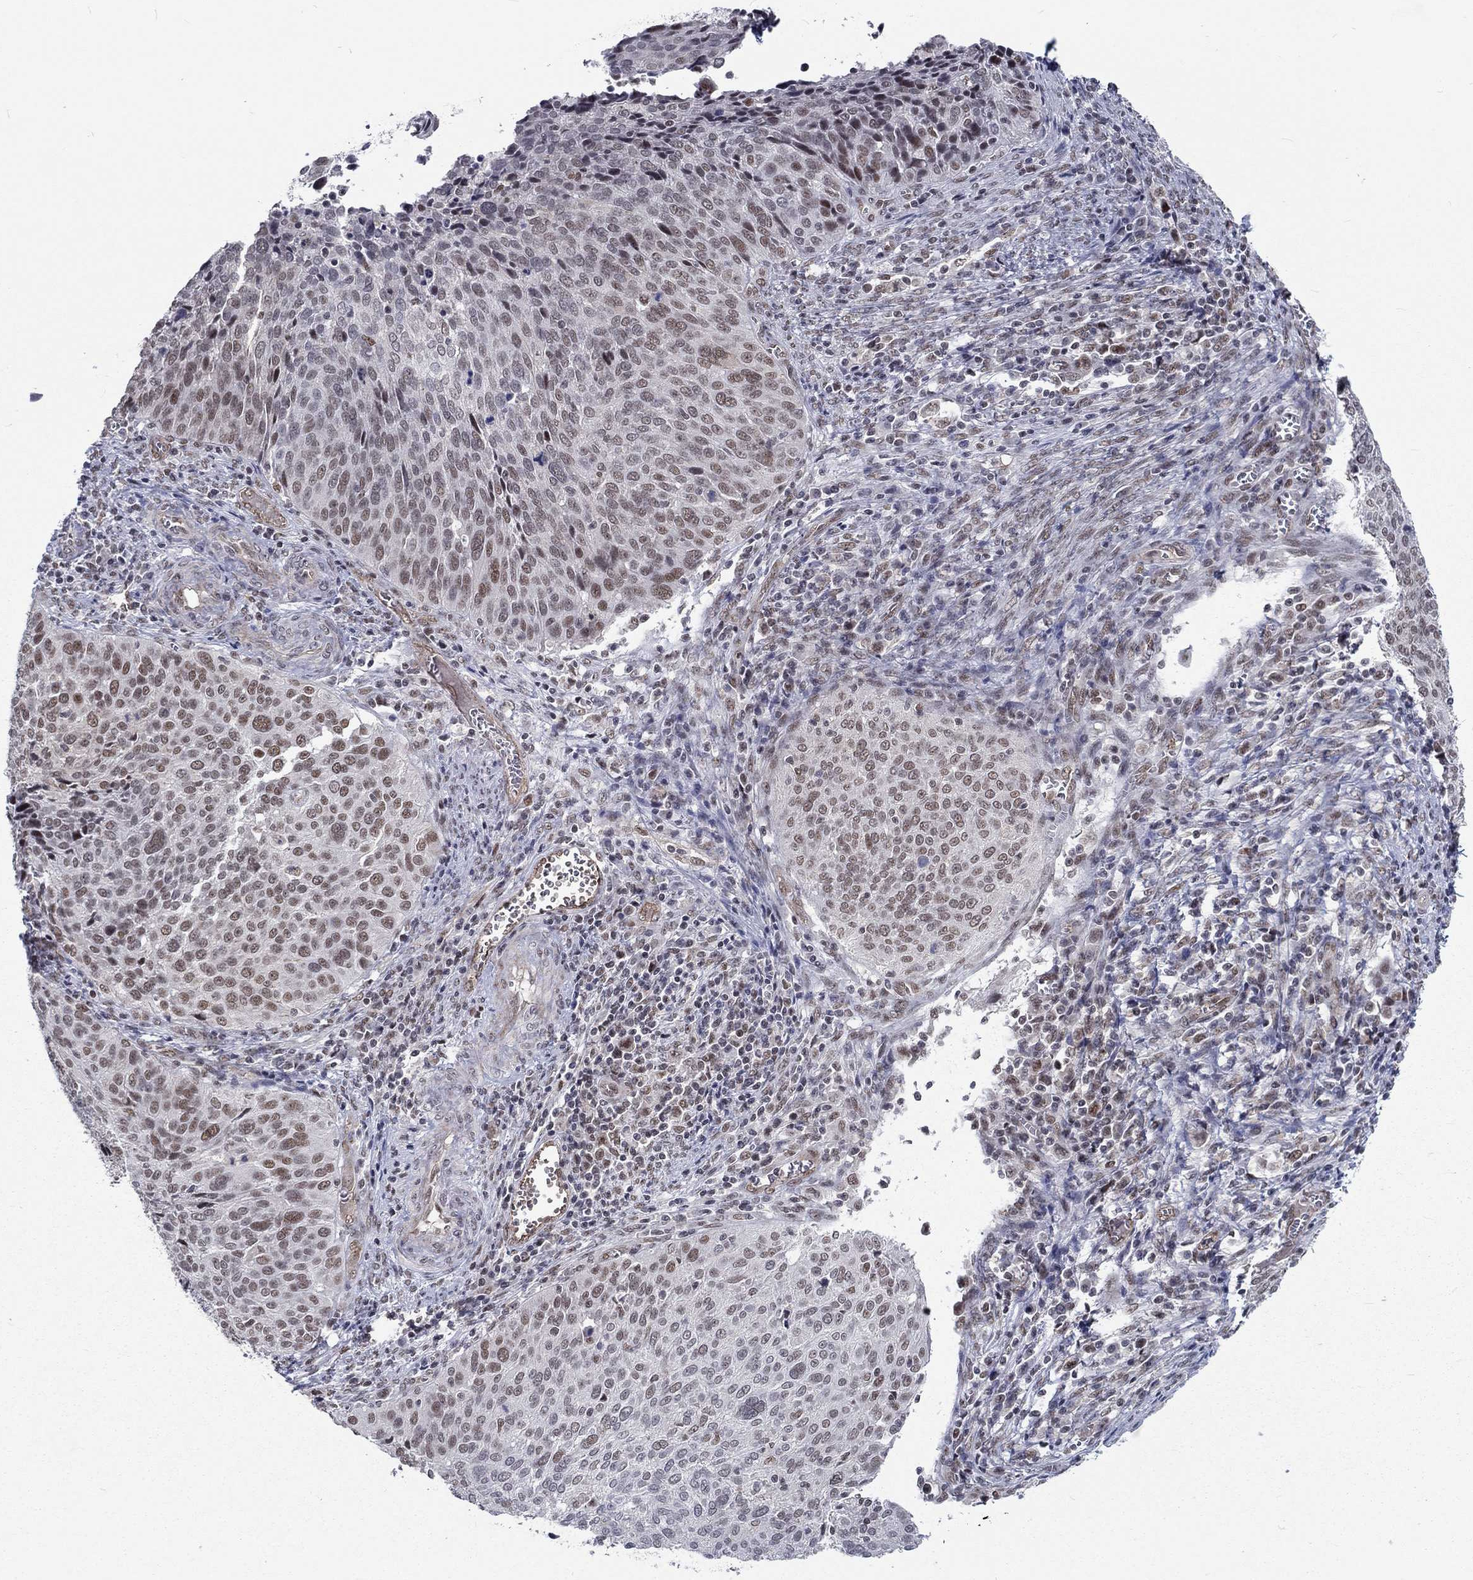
{"staining": {"intensity": "moderate", "quantity": "25%-75%", "location": "nuclear"}, "tissue": "cervical cancer", "cell_type": "Tumor cells", "image_type": "cancer", "snomed": [{"axis": "morphology", "description": "Squamous cell carcinoma, NOS"}, {"axis": "topography", "description": "Cervix"}], "caption": "An immunohistochemistry micrograph of neoplastic tissue is shown. Protein staining in brown highlights moderate nuclear positivity in cervical squamous cell carcinoma within tumor cells.", "gene": "ZBED1", "patient": {"sex": "female", "age": 39}}